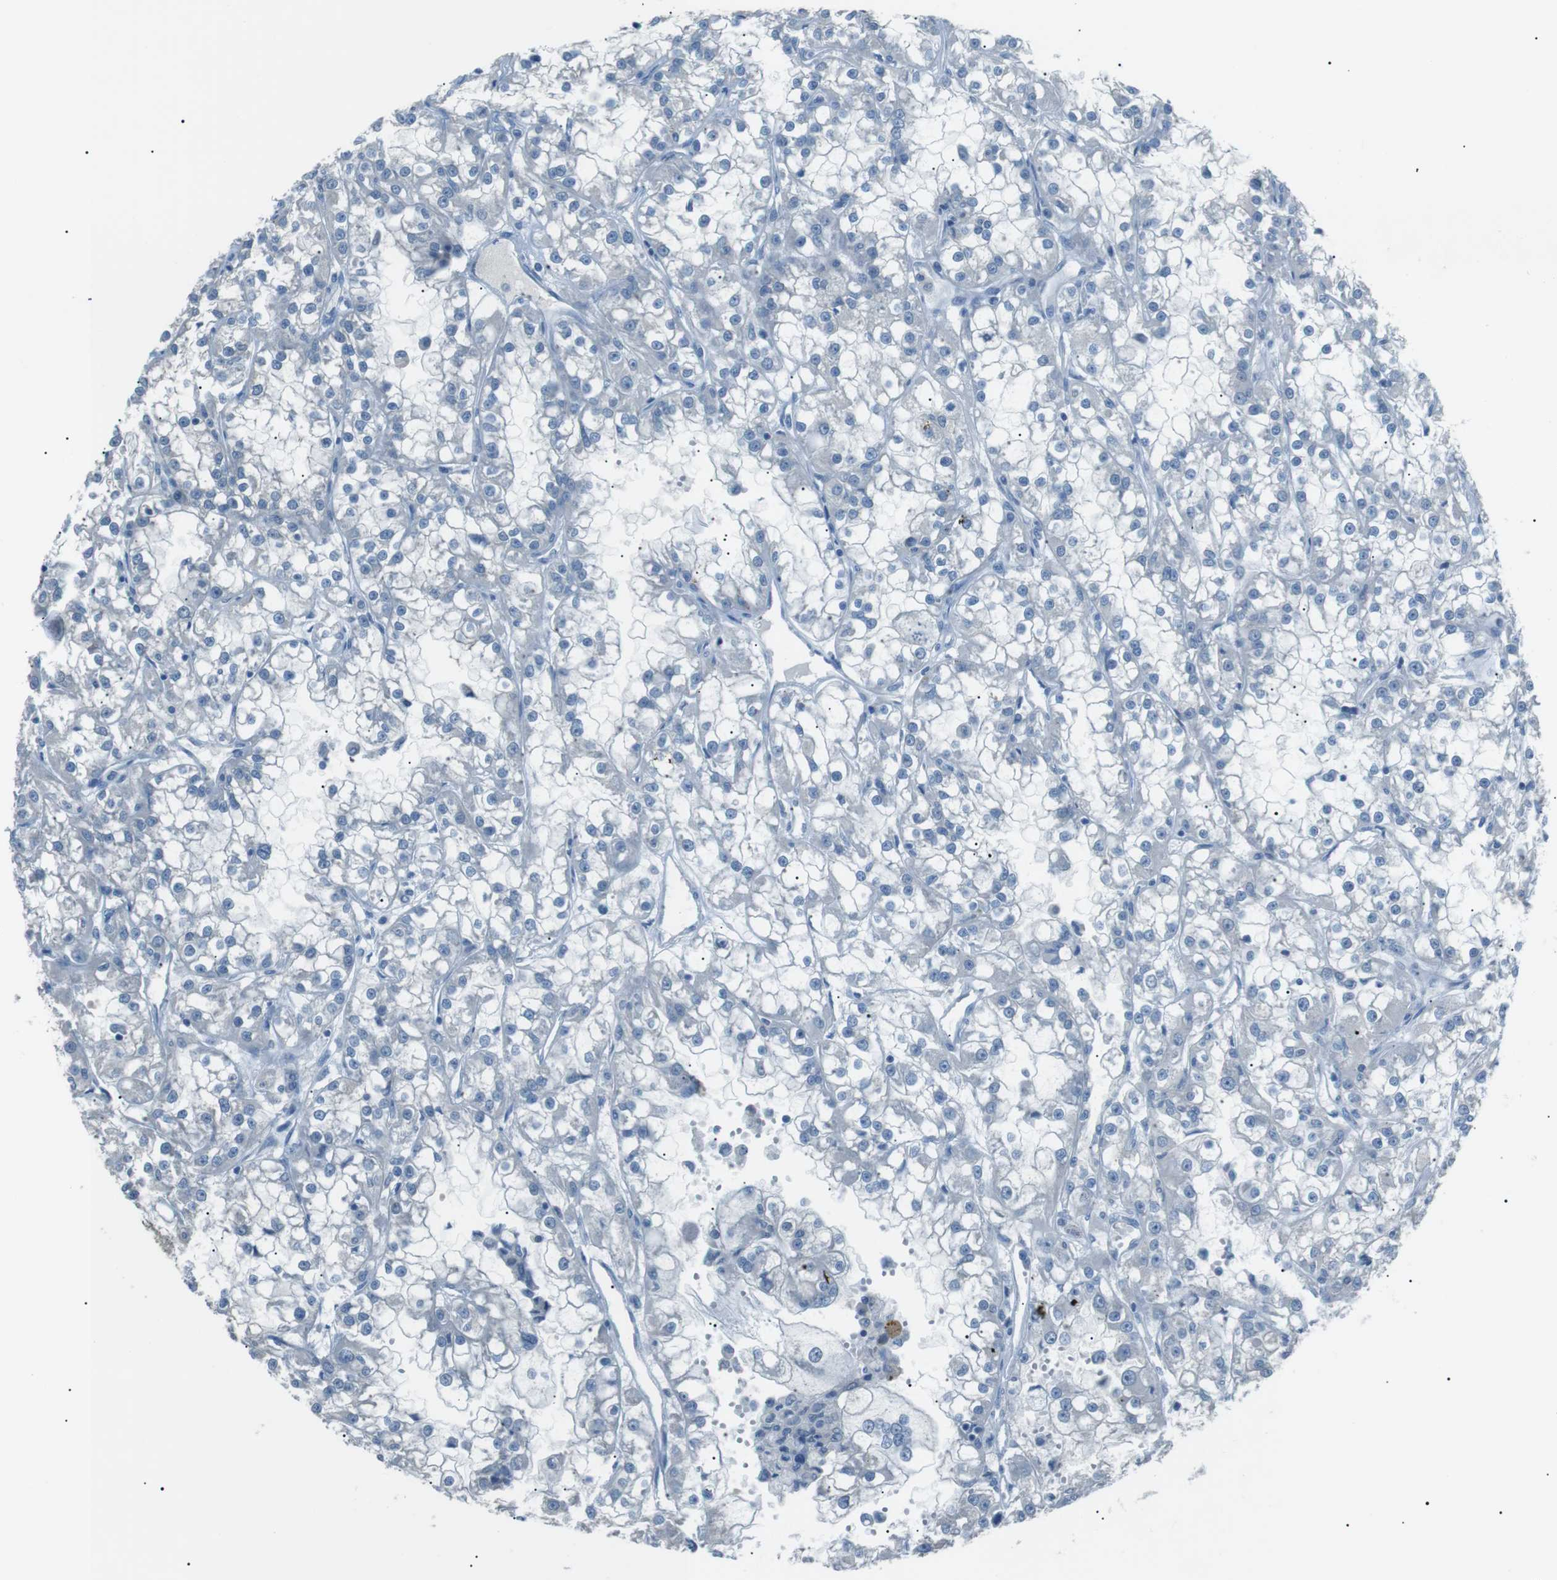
{"staining": {"intensity": "negative", "quantity": "none", "location": "none"}, "tissue": "renal cancer", "cell_type": "Tumor cells", "image_type": "cancer", "snomed": [{"axis": "morphology", "description": "Adenocarcinoma, NOS"}, {"axis": "topography", "description": "Kidney"}], "caption": "Tumor cells are negative for protein expression in human adenocarcinoma (renal).", "gene": "CDH26", "patient": {"sex": "female", "age": 52}}